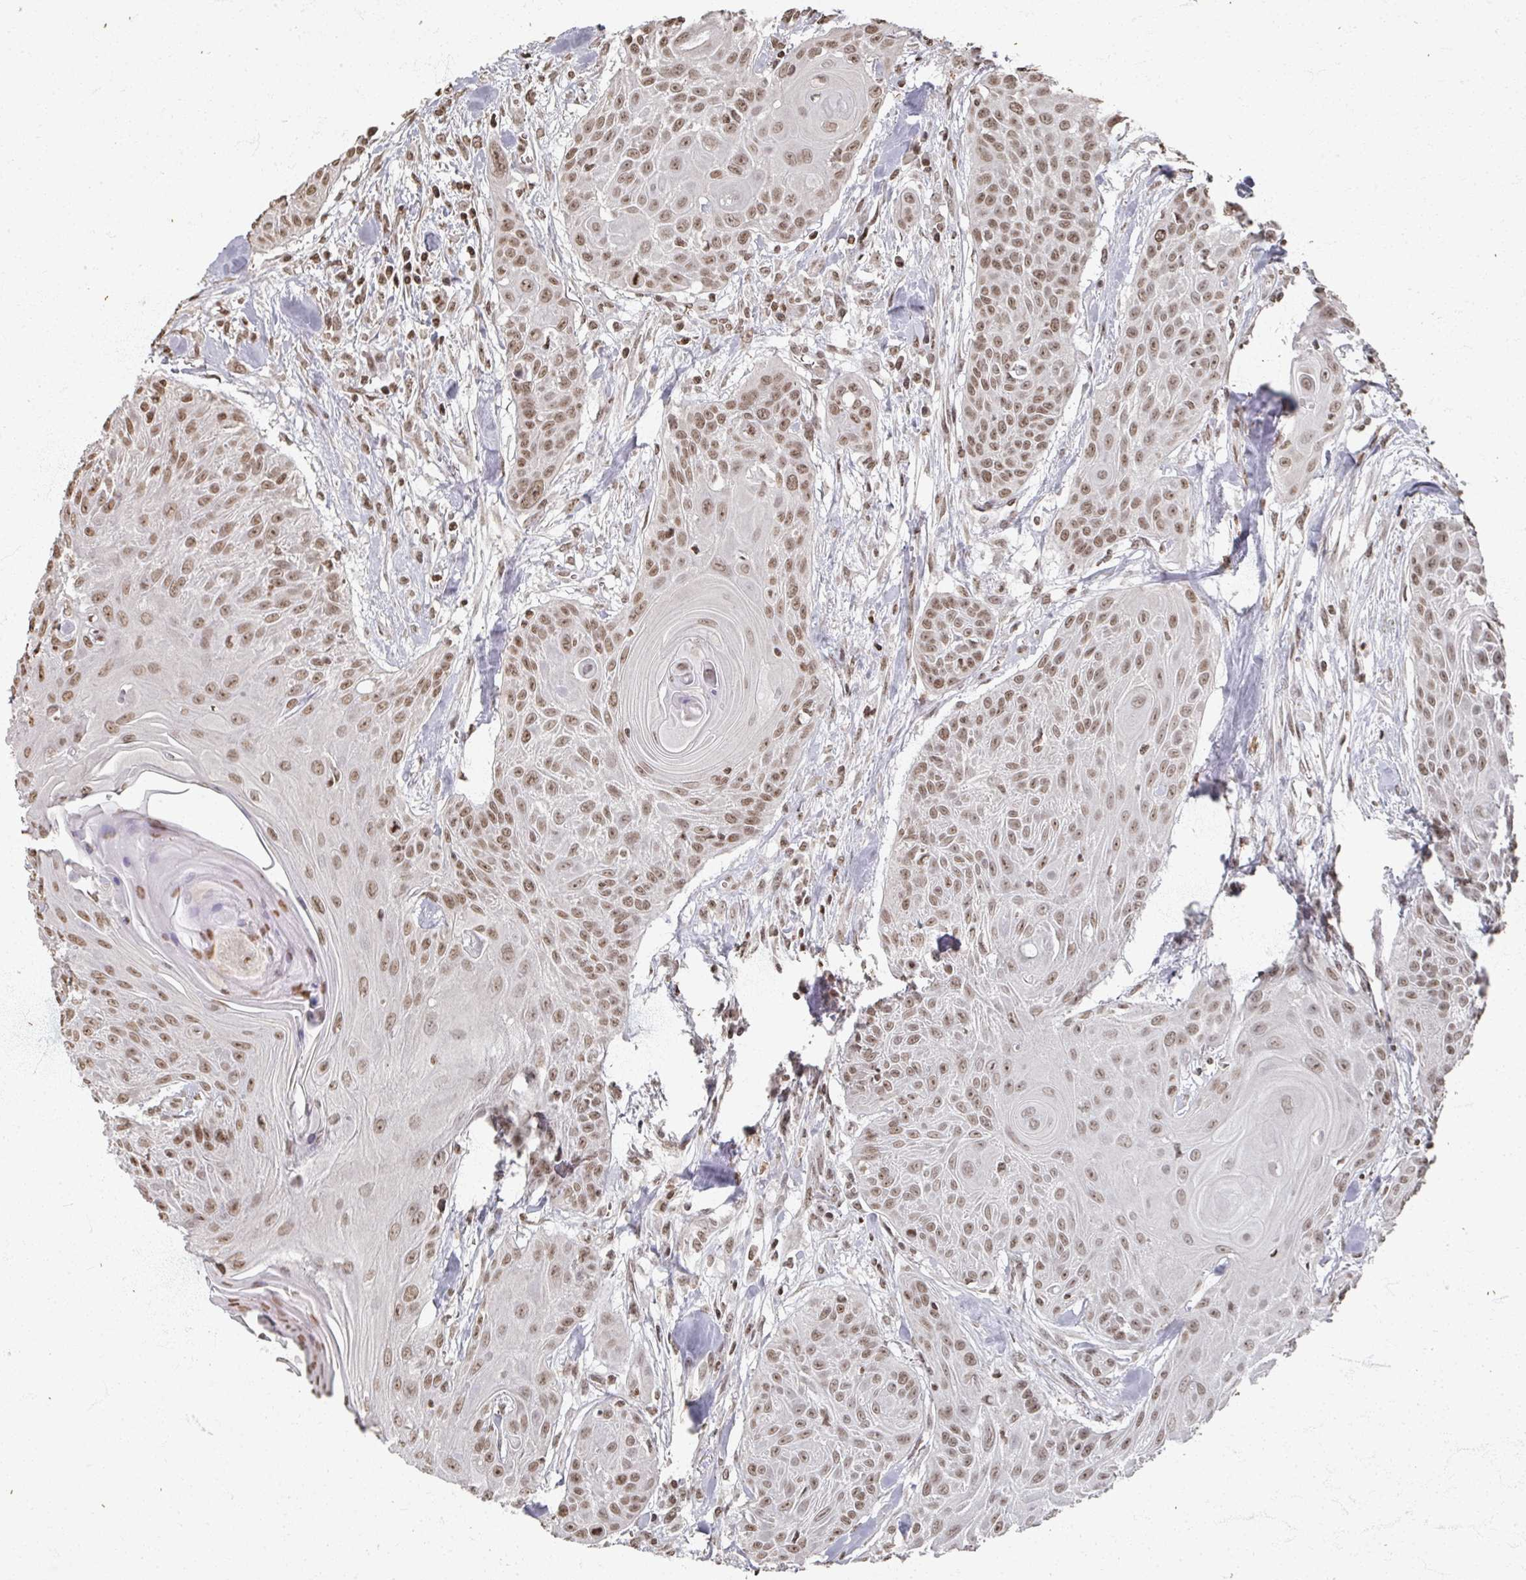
{"staining": {"intensity": "moderate", "quantity": ">75%", "location": "nuclear"}, "tissue": "head and neck cancer", "cell_type": "Tumor cells", "image_type": "cancer", "snomed": [{"axis": "morphology", "description": "Squamous cell carcinoma, NOS"}, {"axis": "topography", "description": "Lymph node"}, {"axis": "topography", "description": "Salivary gland"}, {"axis": "topography", "description": "Head-Neck"}], "caption": "Moderate nuclear protein positivity is identified in about >75% of tumor cells in squamous cell carcinoma (head and neck).", "gene": "DCUN1D5", "patient": {"sex": "female", "age": 74}}